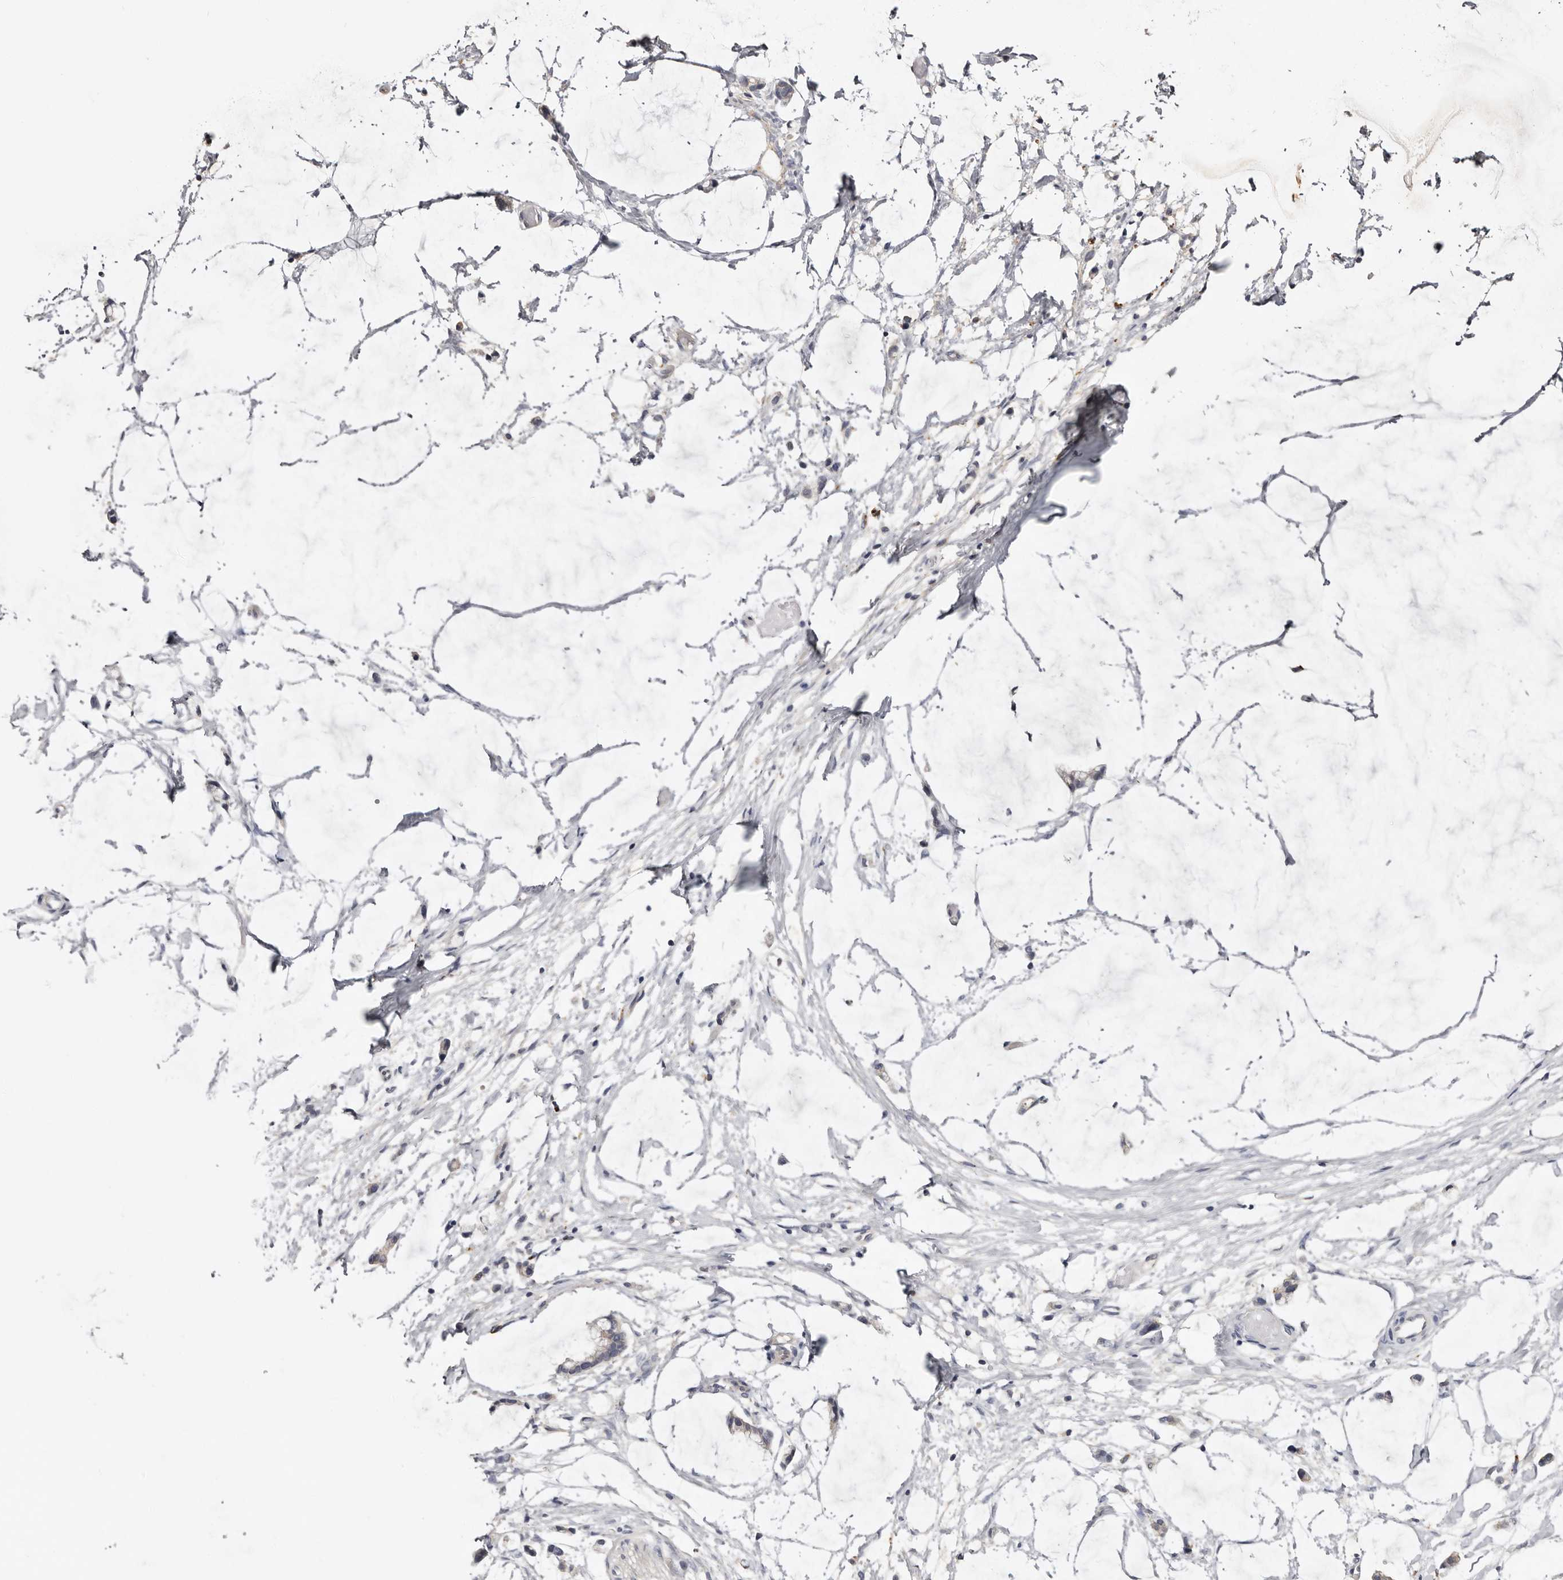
{"staining": {"intensity": "negative", "quantity": "none", "location": "none"}, "tissue": "adipose tissue", "cell_type": "Adipocytes", "image_type": "normal", "snomed": [{"axis": "morphology", "description": "Normal tissue, NOS"}, {"axis": "morphology", "description": "Adenocarcinoma, NOS"}, {"axis": "topography", "description": "Smooth muscle"}, {"axis": "topography", "description": "Colon"}], "caption": "The immunohistochemistry (IHC) photomicrograph has no significant expression in adipocytes of adipose tissue.", "gene": "INKA2", "patient": {"sex": "male", "age": 14}}